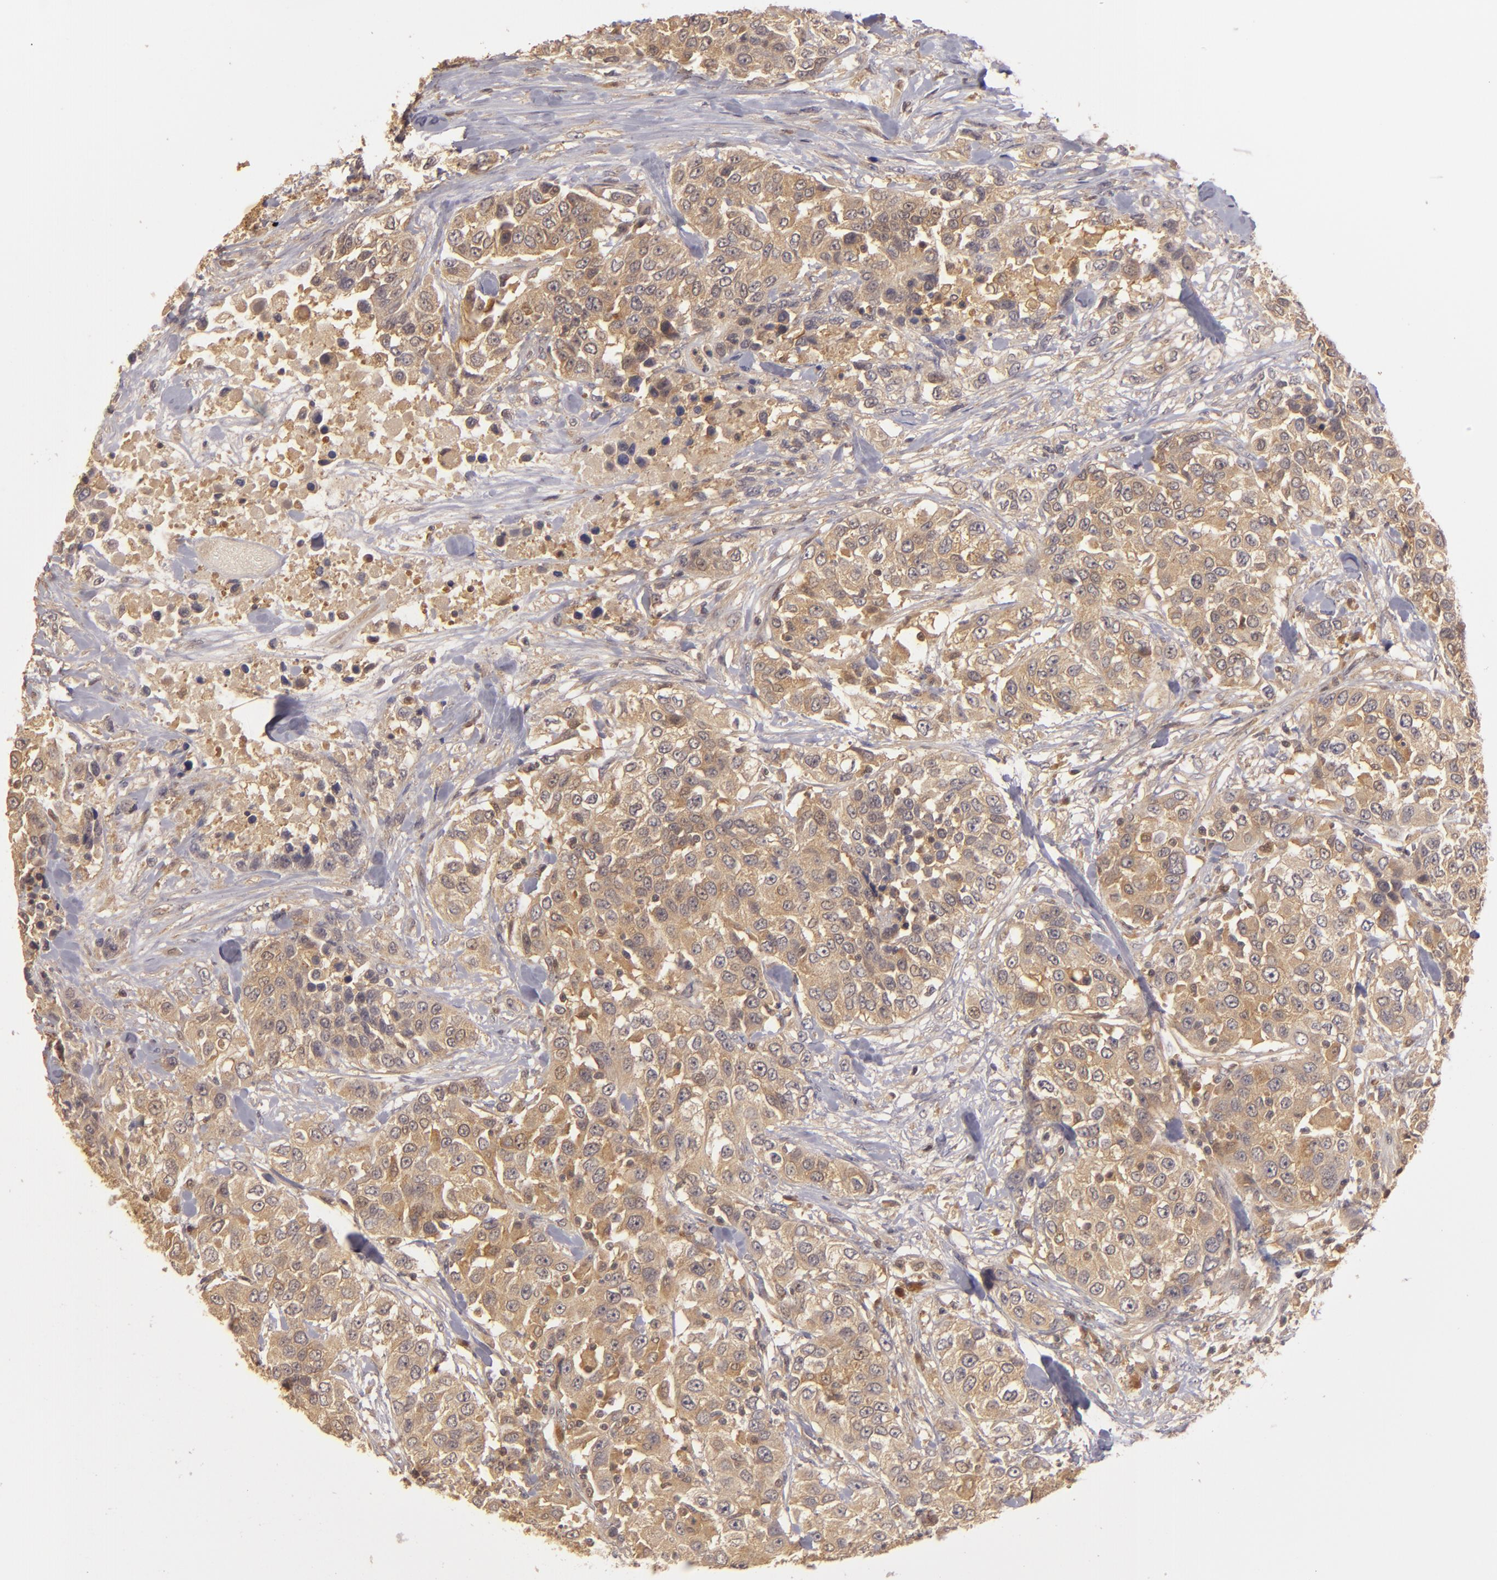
{"staining": {"intensity": "strong", "quantity": ">75%", "location": "cytoplasmic/membranous"}, "tissue": "urothelial cancer", "cell_type": "Tumor cells", "image_type": "cancer", "snomed": [{"axis": "morphology", "description": "Urothelial carcinoma, High grade"}, {"axis": "topography", "description": "Urinary bladder"}], "caption": "Immunohistochemical staining of human urothelial cancer displays strong cytoplasmic/membranous protein expression in approximately >75% of tumor cells.", "gene": "PRKCD", "patient": {"sex": "female", "age": 80}}